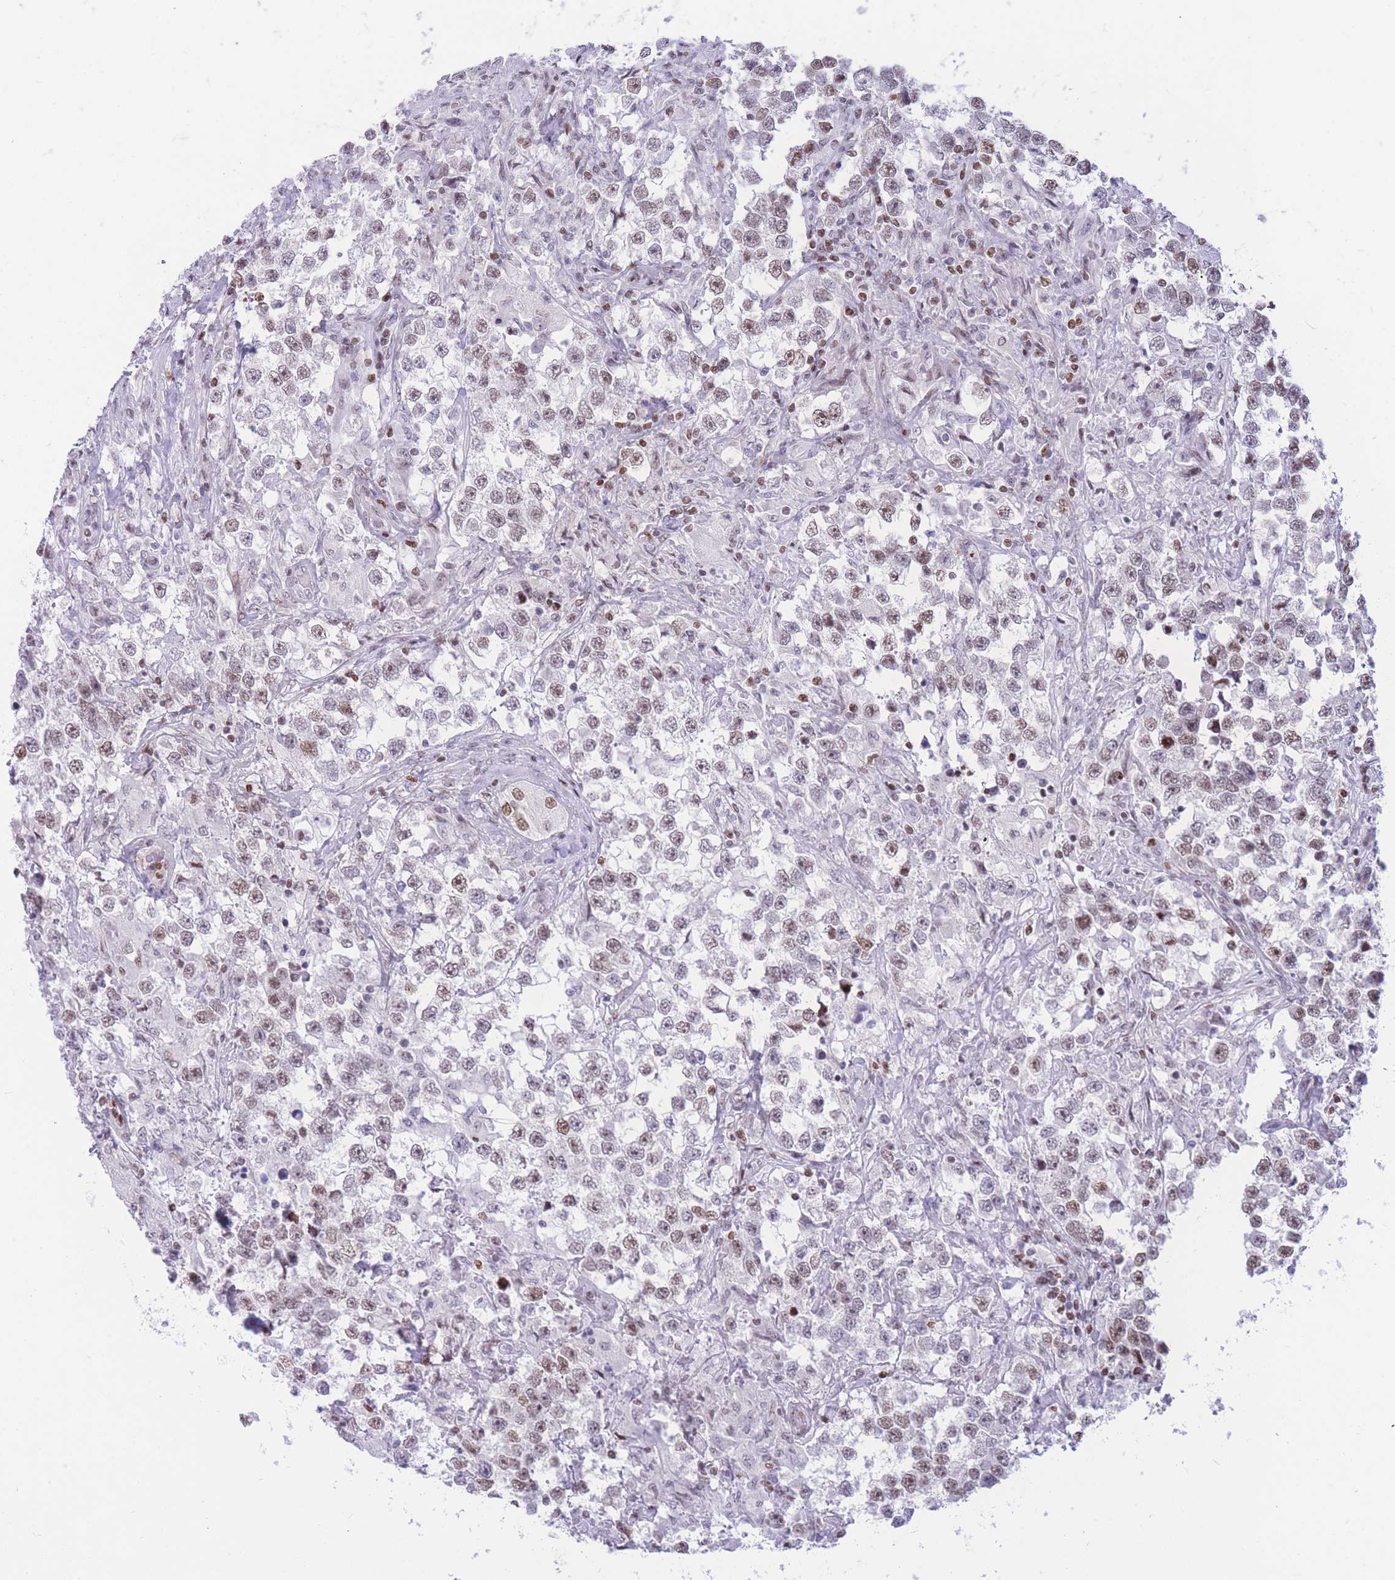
{"staining": {"intensity": "weak", "quantity": ">75%", "location": "nuclear"}, "tissue": "testis cancer", "cell_type": "Tumor cells", "image_type": "cancer", "snomed": [{"axis": "morphology", "description": "Seminoma, NOS"}, {"axis": "topography", "description": "Testis"}], "caption": "This is an image of IHC staining of testis cancer (seminoma), which shows weak expression in the nuclear of tumor cells.", "gene": "HMGN1", "patient": {"sex": "male", "age": 46}}